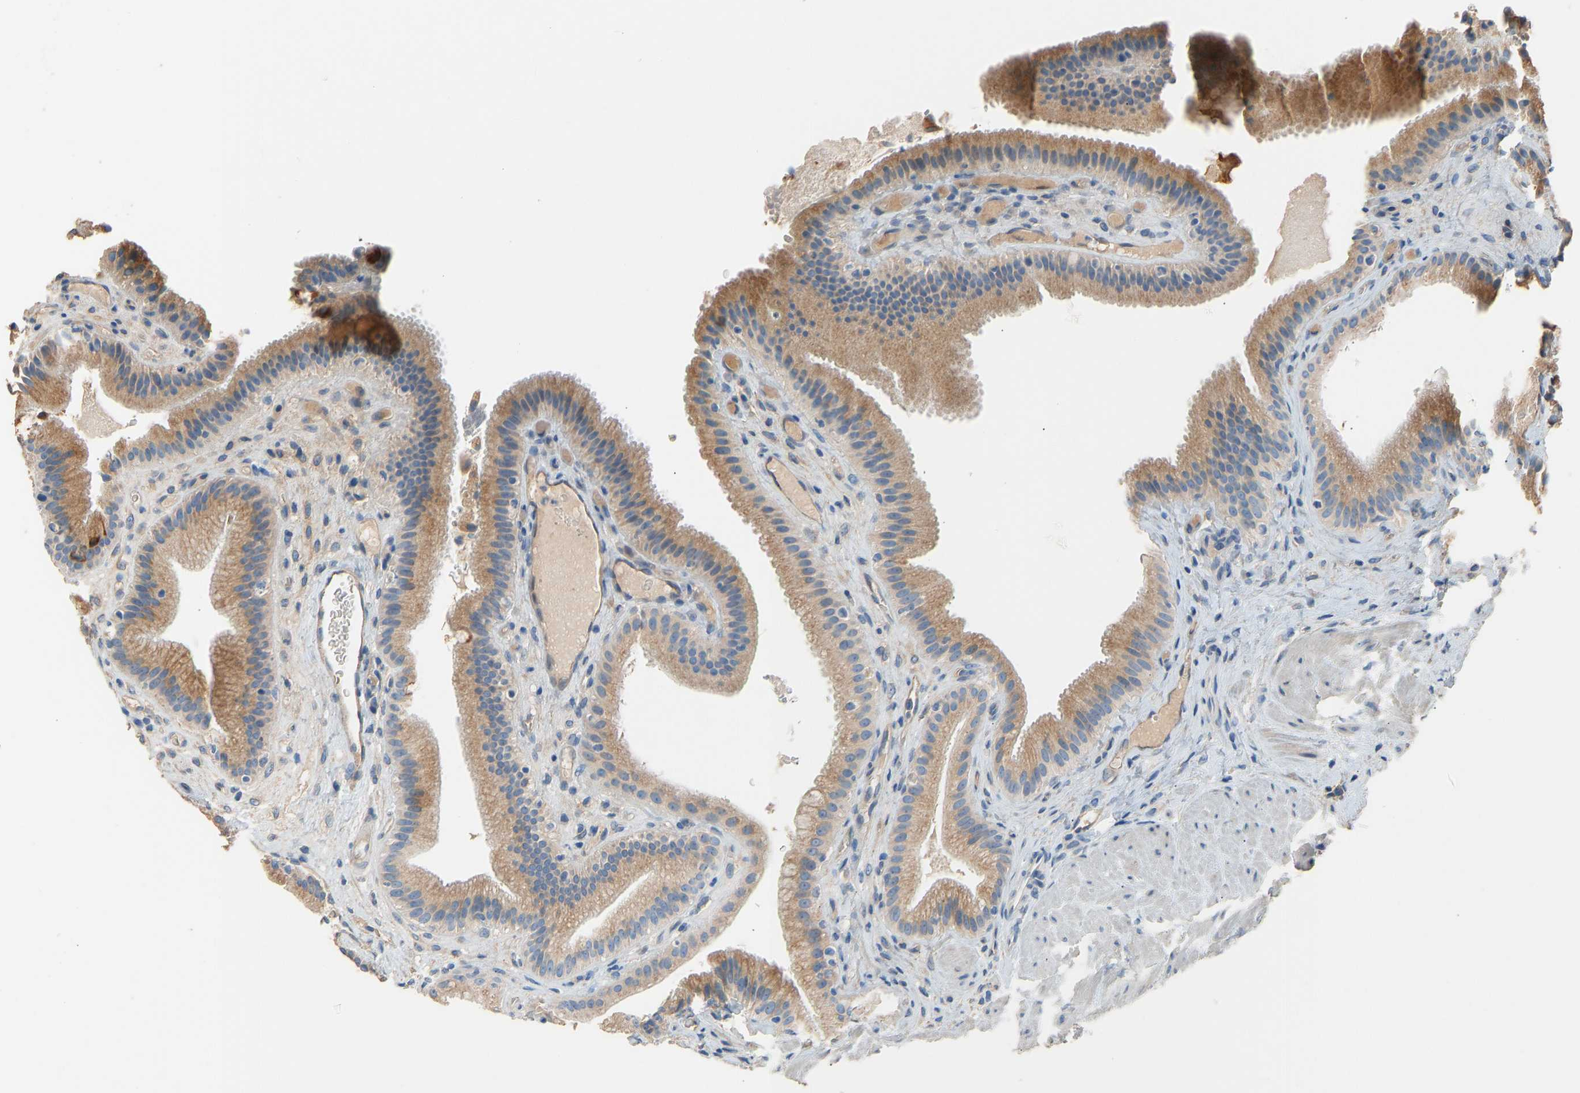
{"staining": {"intensity": "moderate", "quantity": ">75%", "location": "cytoplasmic/membranous"}, "tissue": "gallbladder", "cell_type": "Glandular cells", "image_type": "normal", "snomed": [{"axis": "morphology", "description": "Normal tissue, NOS"}, {"axis": "topography", "description": "Gallbladder"}], "caption": "Immunohistochemistry (IHC) staining of unremarkable gallbladder, which reveals medium levels of moderate cytoplasmic/membranous positivity in about >75% of glandular cells indicating moderate cytoplasmic/membranous protein staining. The staining was performed using DAB (brown) for protein detection and nuclei were counterstained in hematoxylin (blue).", "gene": "TGFBR3", "patient": {"sex": "male", "age": 49}}